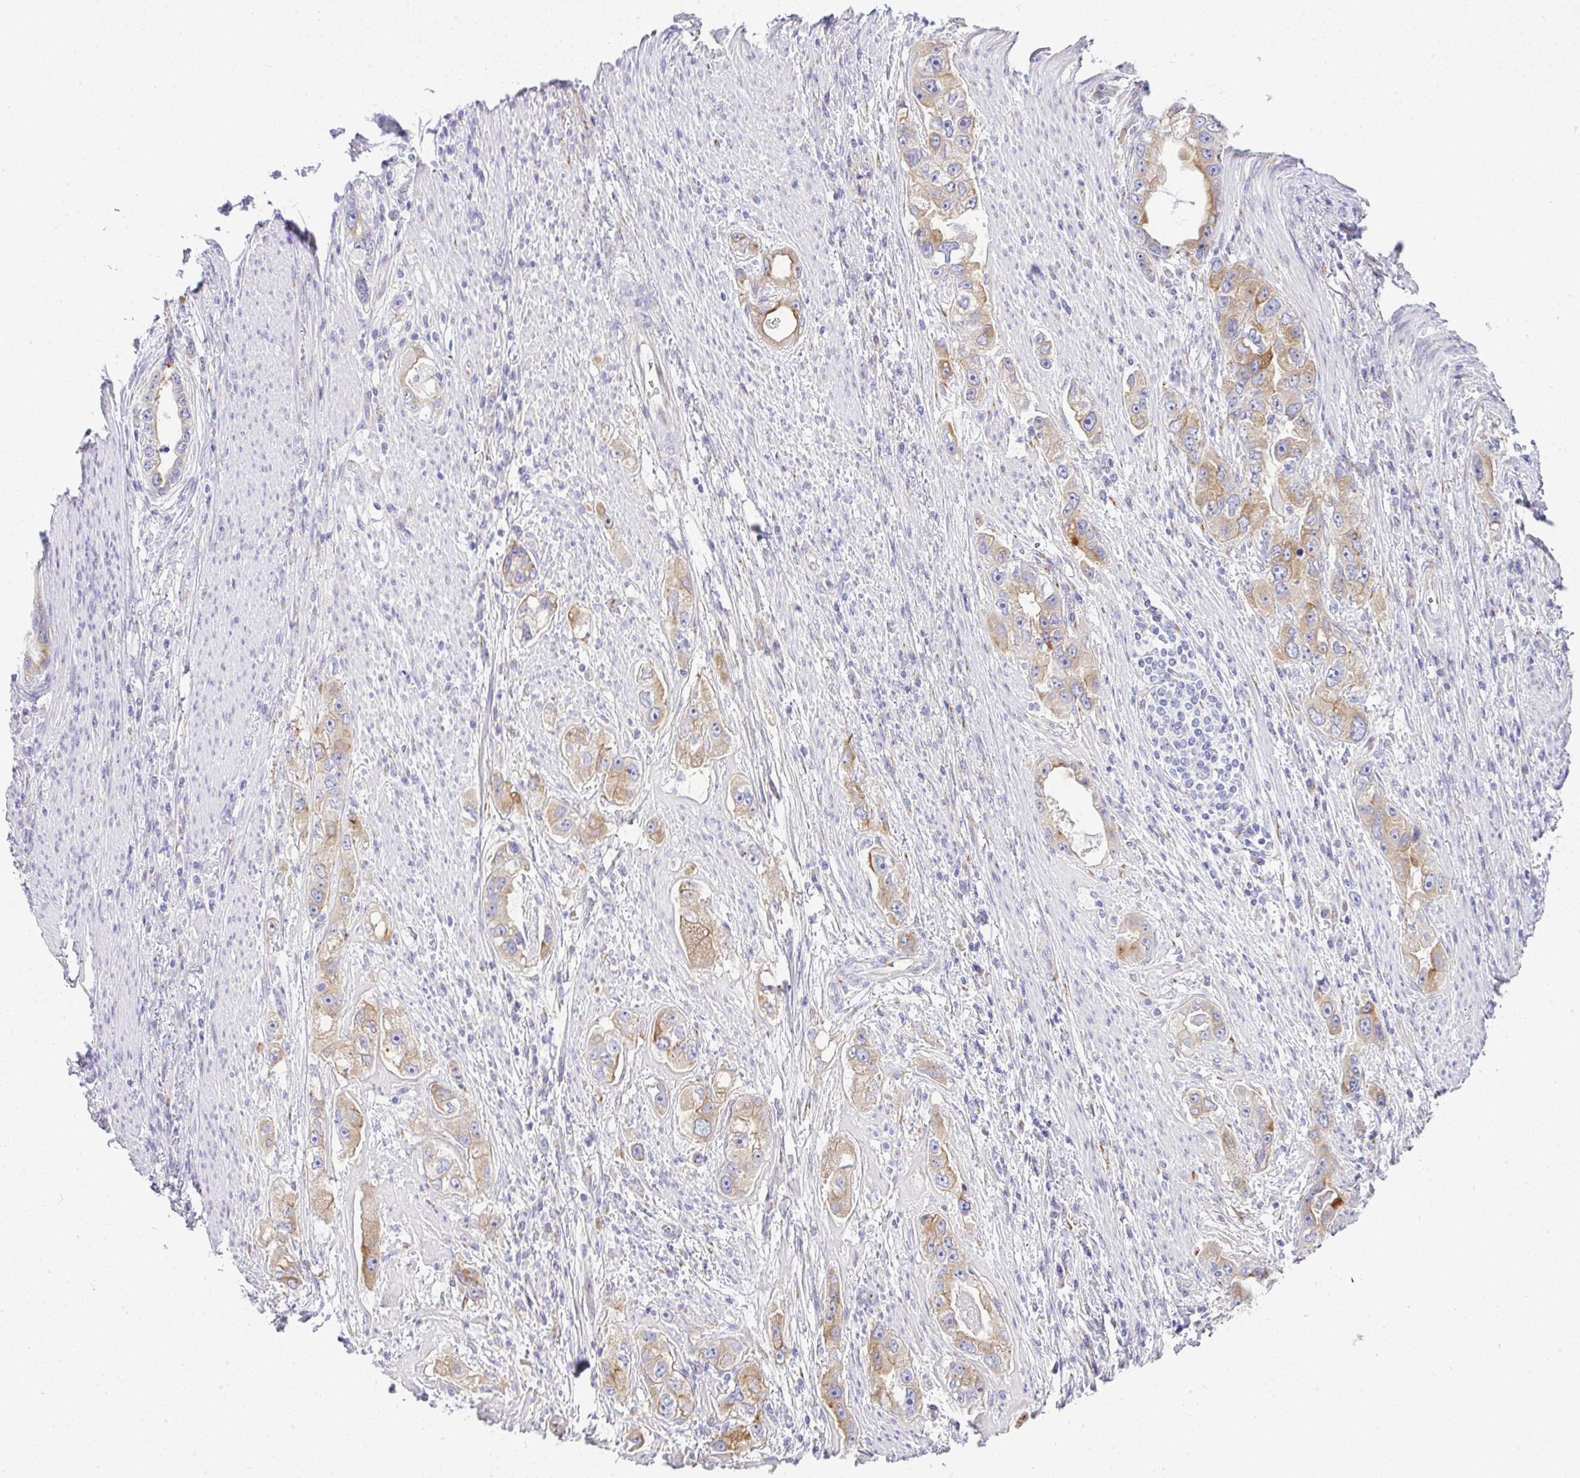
{"staining": {"intensity": "moderate", "quantity": "25%-75%", "location": "cytoplasmic/membranous"}, "tissue": "stomach cancer", "cell_type": "Tumor cells", "image_type": "cancer", "snomed": [{"axis": "morphology", "description": "Adenocarcinoma, NOS"}, {"axis": "topography", "description": "Stomach, lower"}], "caption": "Stomach cancer tissue displays moderate cytoplasmic/membranous staining in about 25%-75% of tumor cells (IHC, brightfield microscopy, high magnification).", "gene": "FAM177A1", "patient": {"sex": "female", "age": 93}}